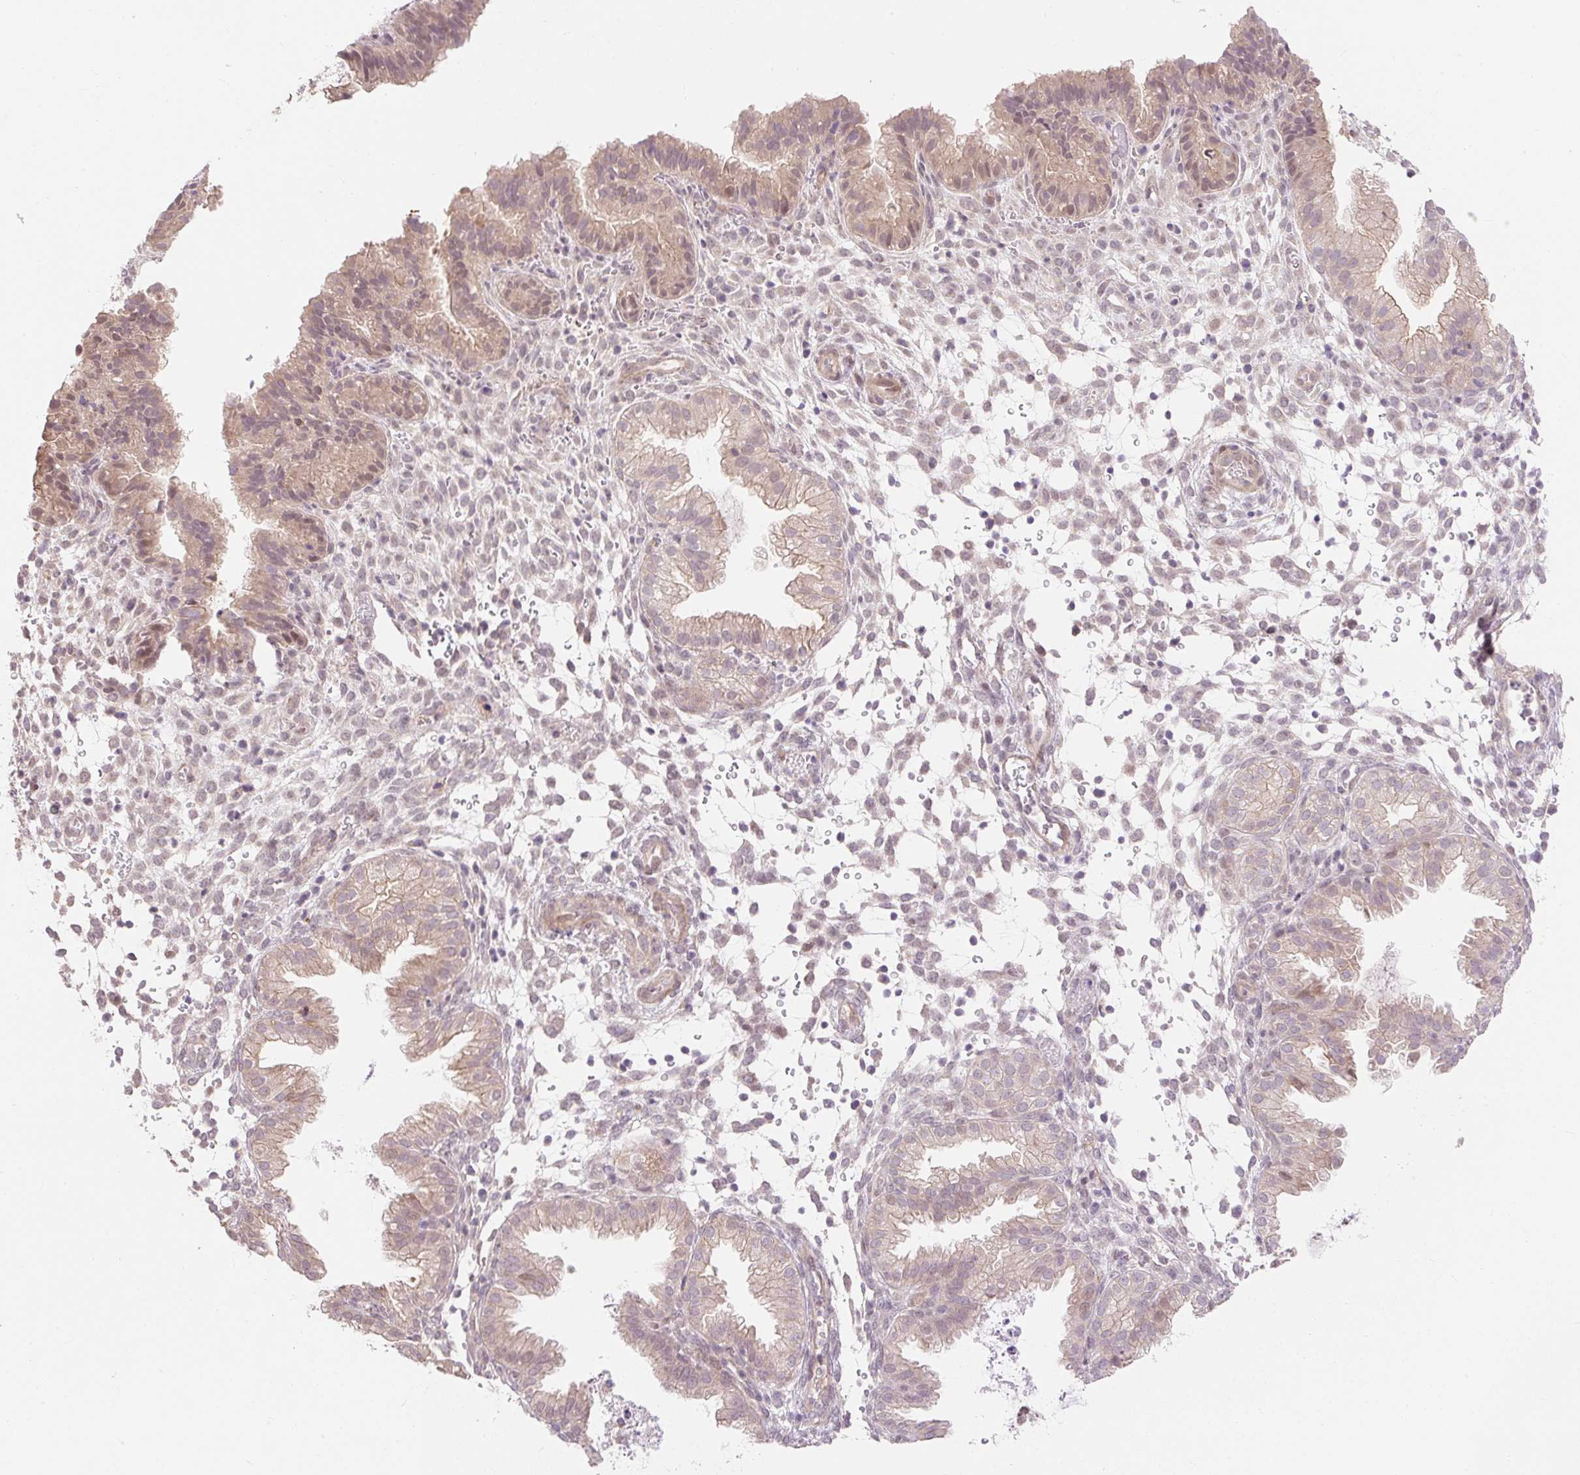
{"staining": {"intensity": "negative", "quantity": "none", "location": "none"}, "tissue": "endometrium", "cell_type": "Cells in endometrial stroma", "image_type": "normal", "snomed": [{"axis": "morphology", "description": "Normal tissue, NOS"}, {"axis": "topography", "description": "Endometrium"}], "caption": "This is a image of immunohistochemistry staining of benign endometrium, which shows no positivity in cells in endometrial stroma.", "gene": "EMC10", "patient": {"sex": "female", "age": 33}}